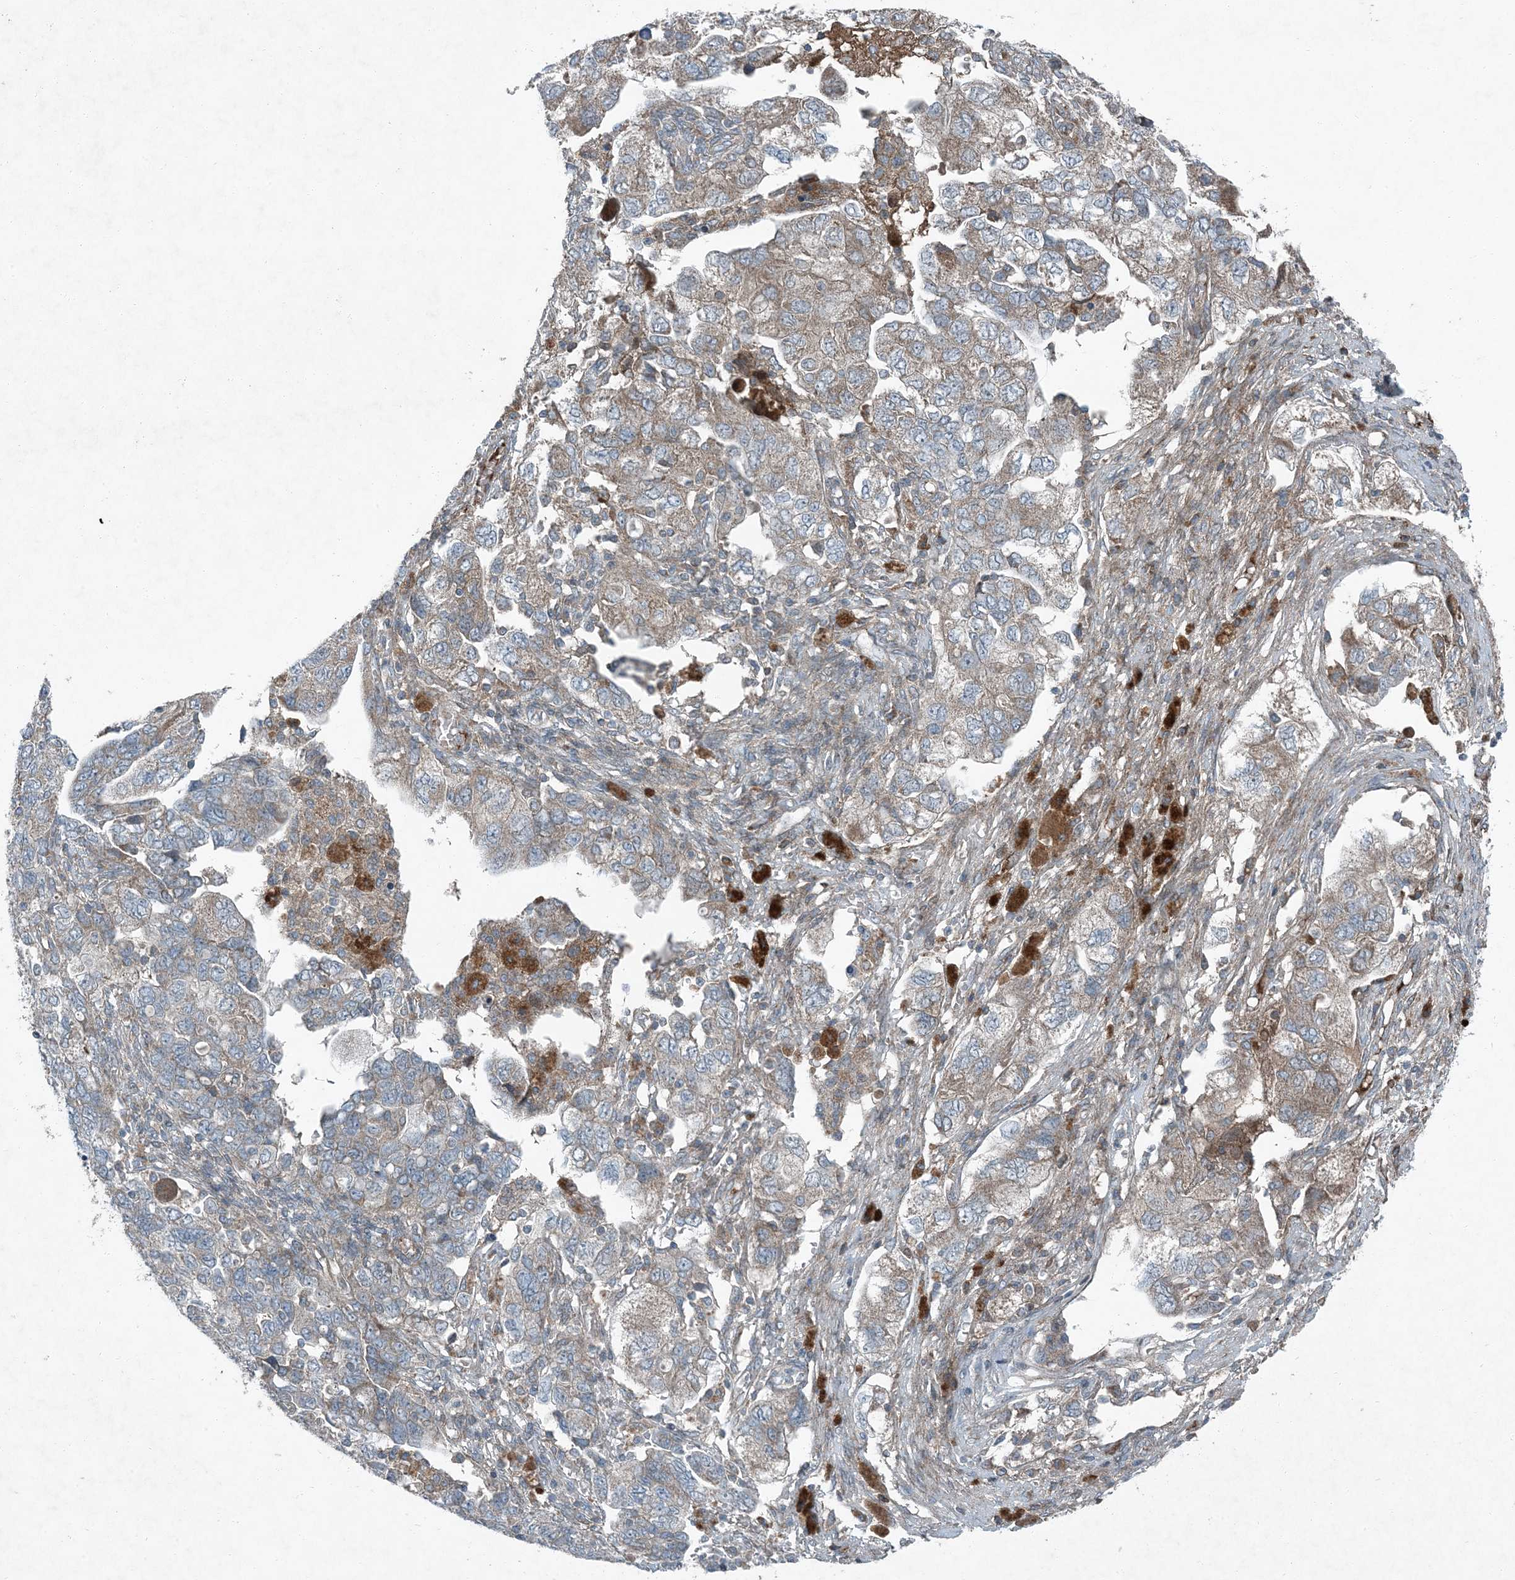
{"staining": {"intensity": "weak", "quantity": "25%-75%", "location": "cytoplasmic/membranous"}, "tissue": "ovarian cancer", "cell_type": "Tumor cells", "image_type": "cancer", "snomed": [{"axis": "morphology", "description": "Carcinoma, NOS"}, {"axis": "morphology", "description": "Cystadenocarcinoma, serous, NOS"}, {"axis": "topography", "description": "Ovary"}], "caption": "Immunohistochemistry micrograph of neoplastic tissue: human ovarian cancer stained using immunohistochemistry (IHC) displays low levels of weak protein expression localized specifically in the cytoplasmic/membranous of tumor cells, appearing as a cytoplasmic/membranous brown color.", "gene": "APOM", "patient": {"sex": "female", "age": 69}}